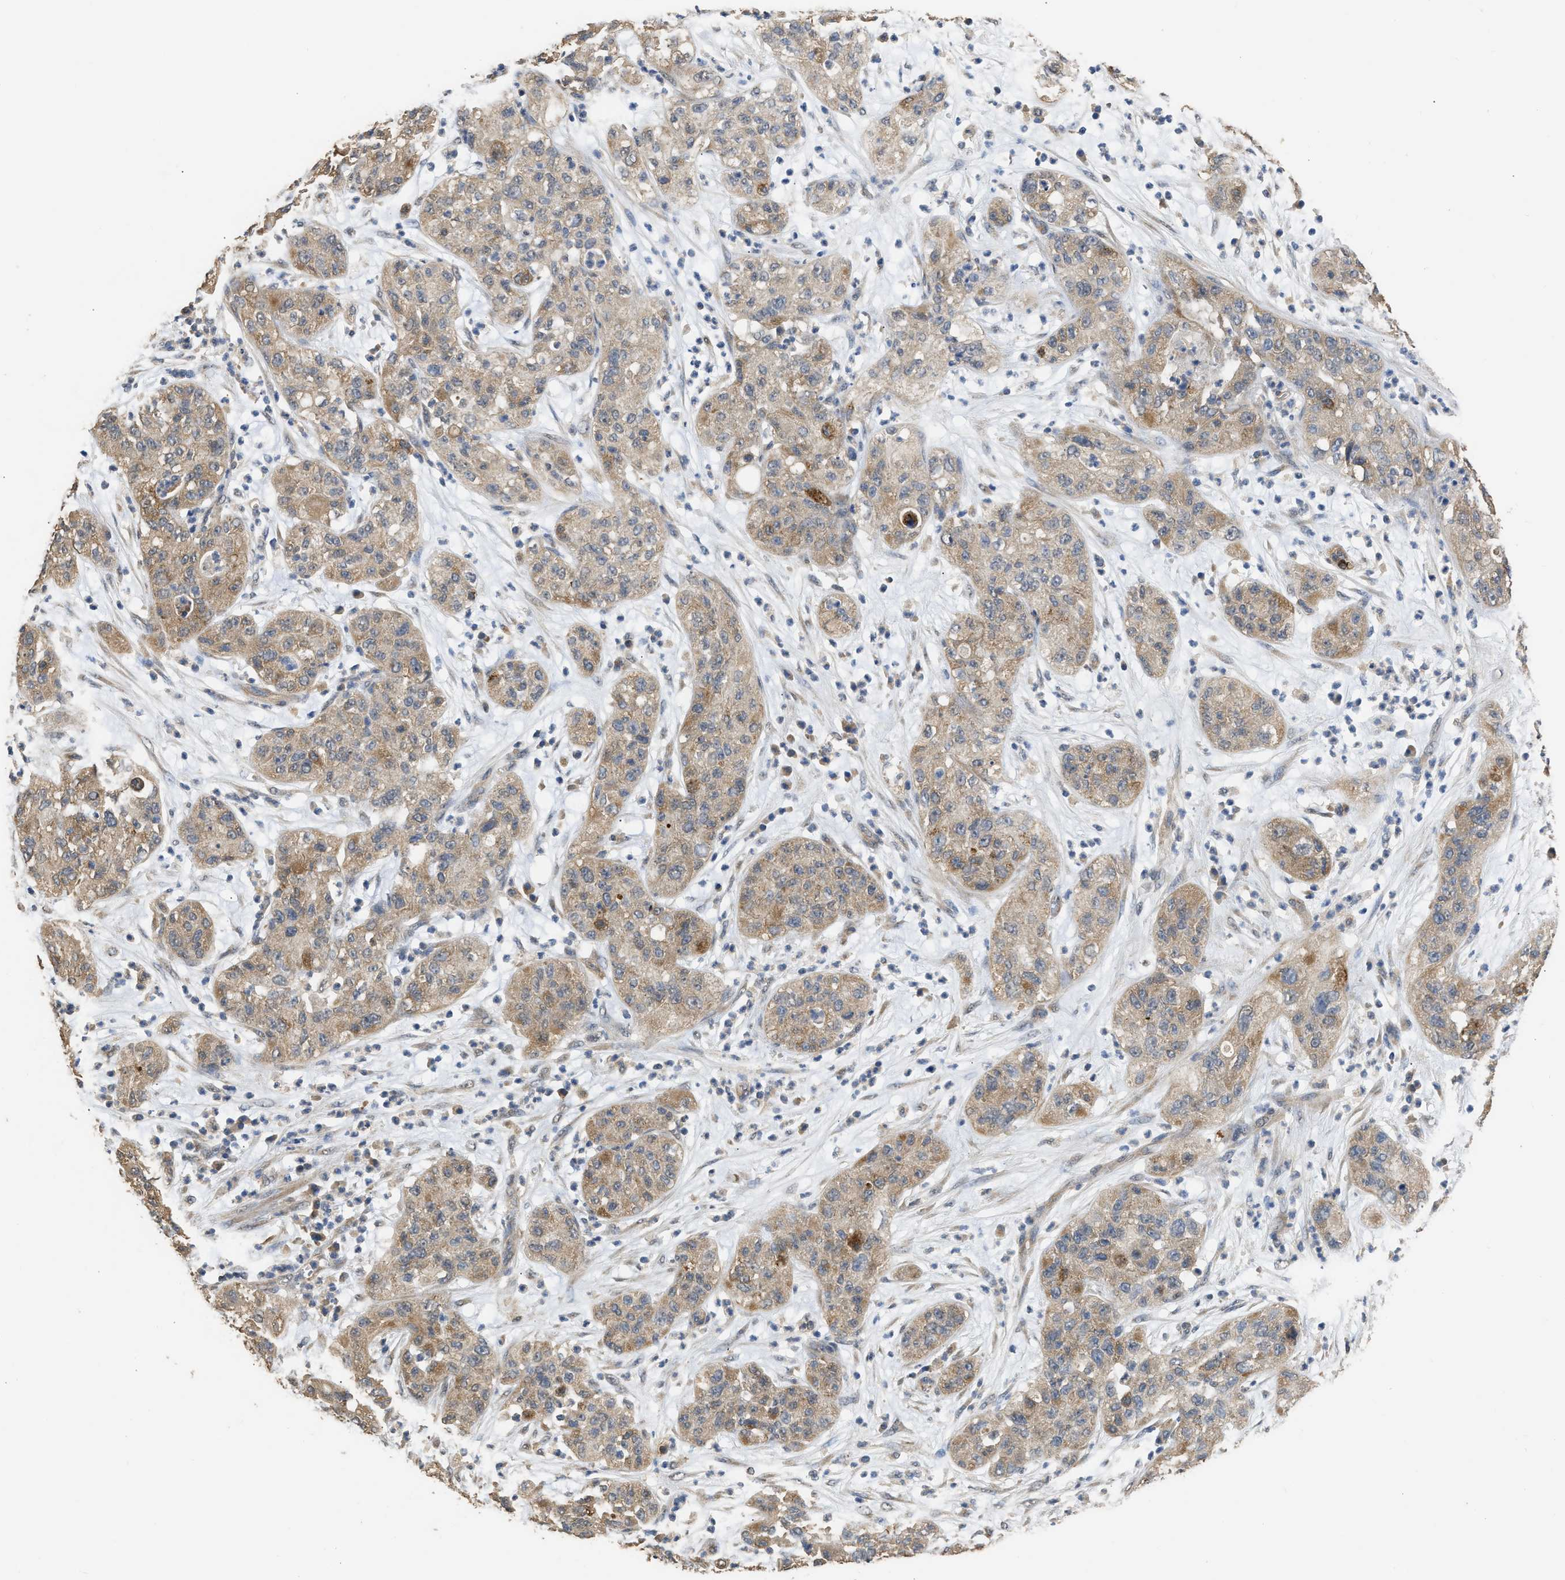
{"staining": {"intensity": "weak", "quantity": ">75%", "location": "cytoplasmic/membranous"}, "tissue": "pancreatic cancer", "cell_type": "Tumor cells", "image_type": "cancer", "snomed": [{"axis": "morphology", "description": "Adenocarcinoma, NOS"}, {"axis": "topography", "description": "Pancreas"}], "caption": "Human pancreatic cancer (adenocarcinoma) stained with a brown dye demonstrates weak cytoplasmic/membranous positive staining in approximately >75% of tumor cells.", "gene": "SPINT2", "patient": {"sex": "female", "age": 78}}